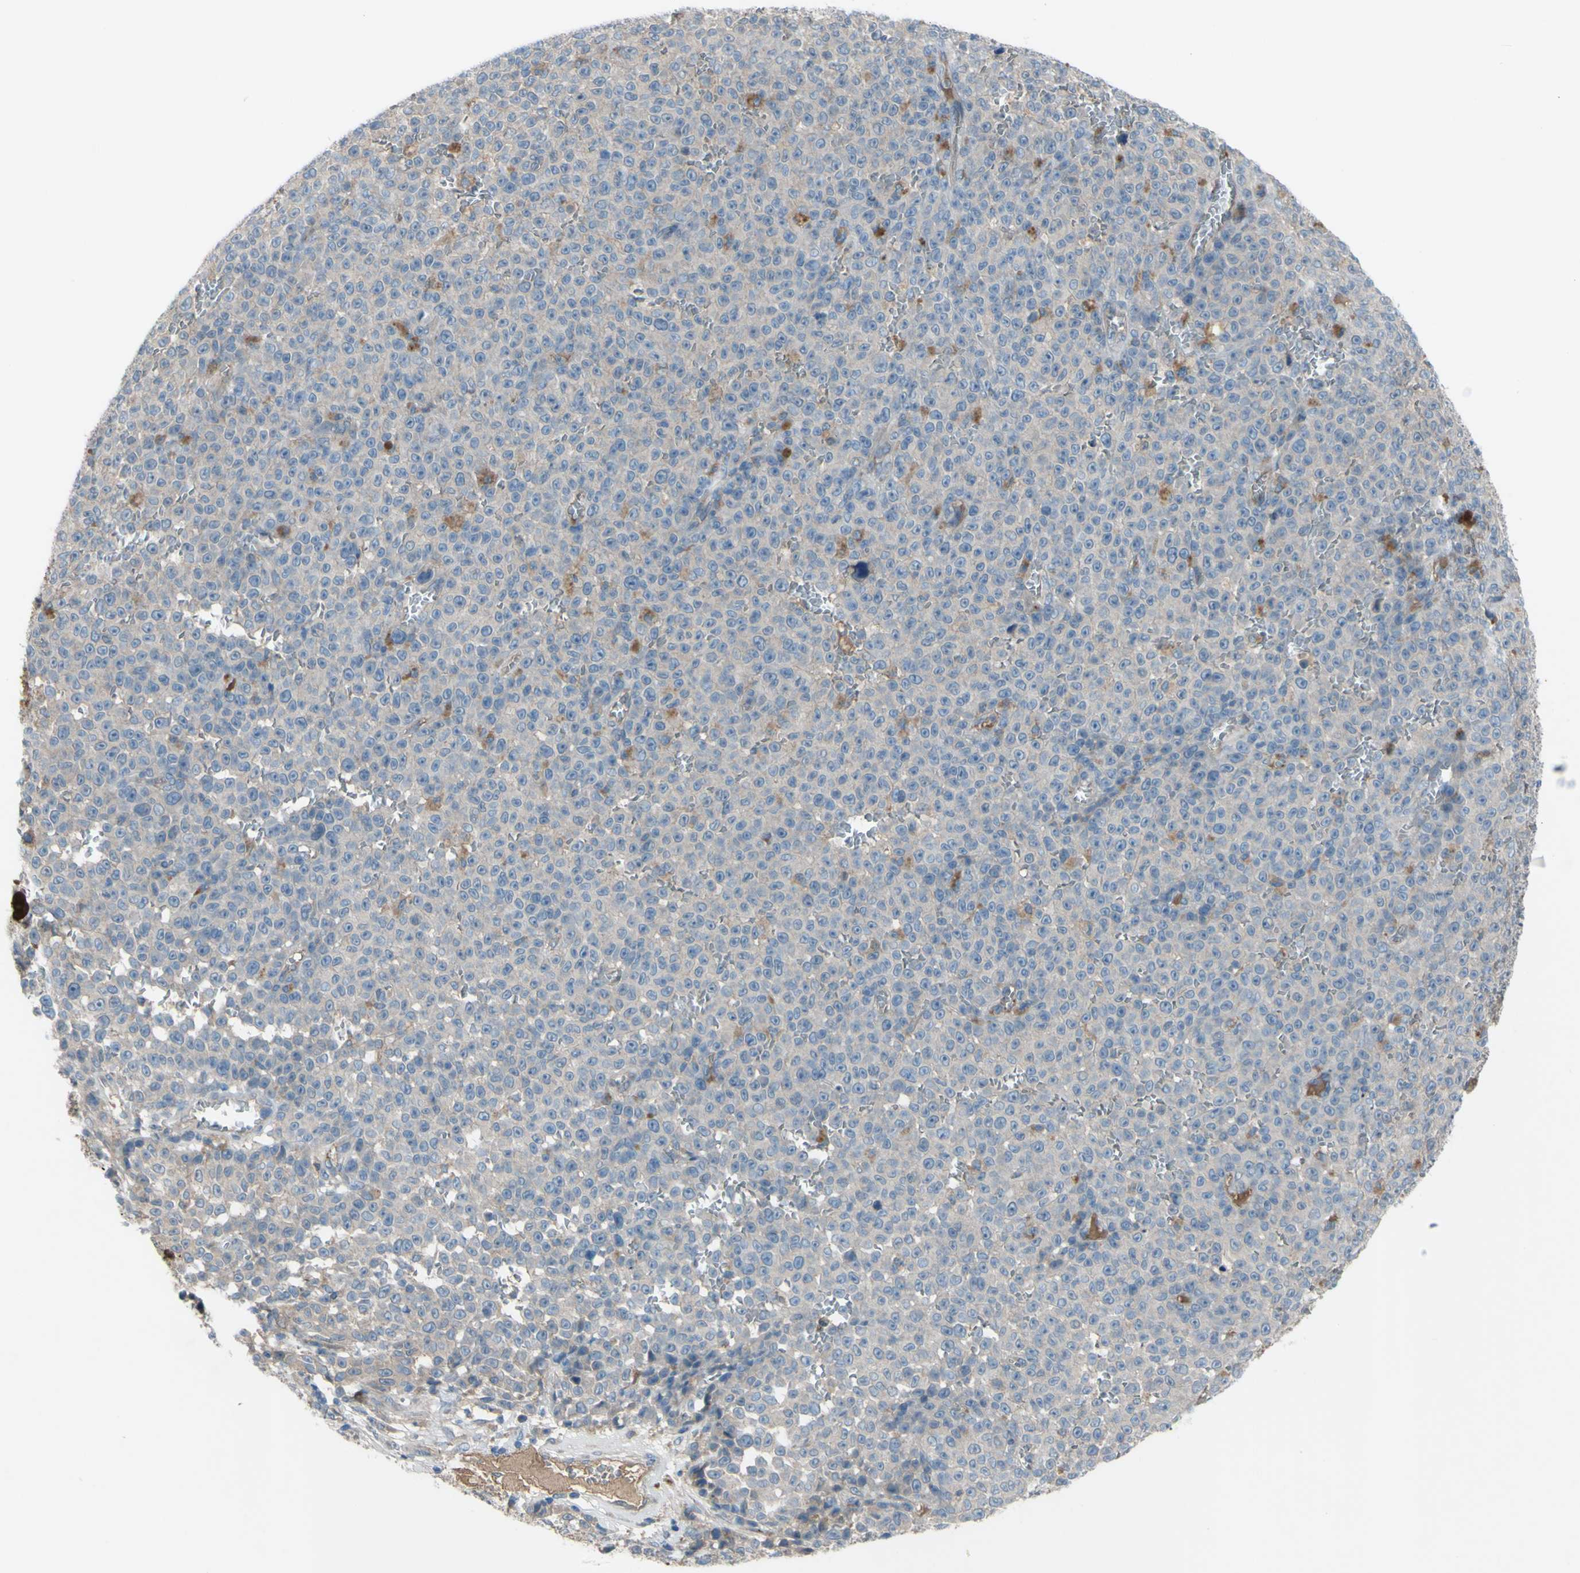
{"staining": {"intensity": "moderate", "quantity": "<25%", "location": "cytoplasmic/membranous"}, "tissue": "melanoma", "cell_type": "Tumor cells", "image_type": "cancer", "snomed": [{"axis": "morphology", "description": "Malignant melanoma, NOS"}, {"axis": "topography", "description": "Skin"}], "caption": "Malignant melanoma stained for a protein (brown) shows moderate cytoplasmic/membranous positive staining in about <25% of tumor cells.", "gene": "AFP", "patient": {"sex": "female", "age": 82}}